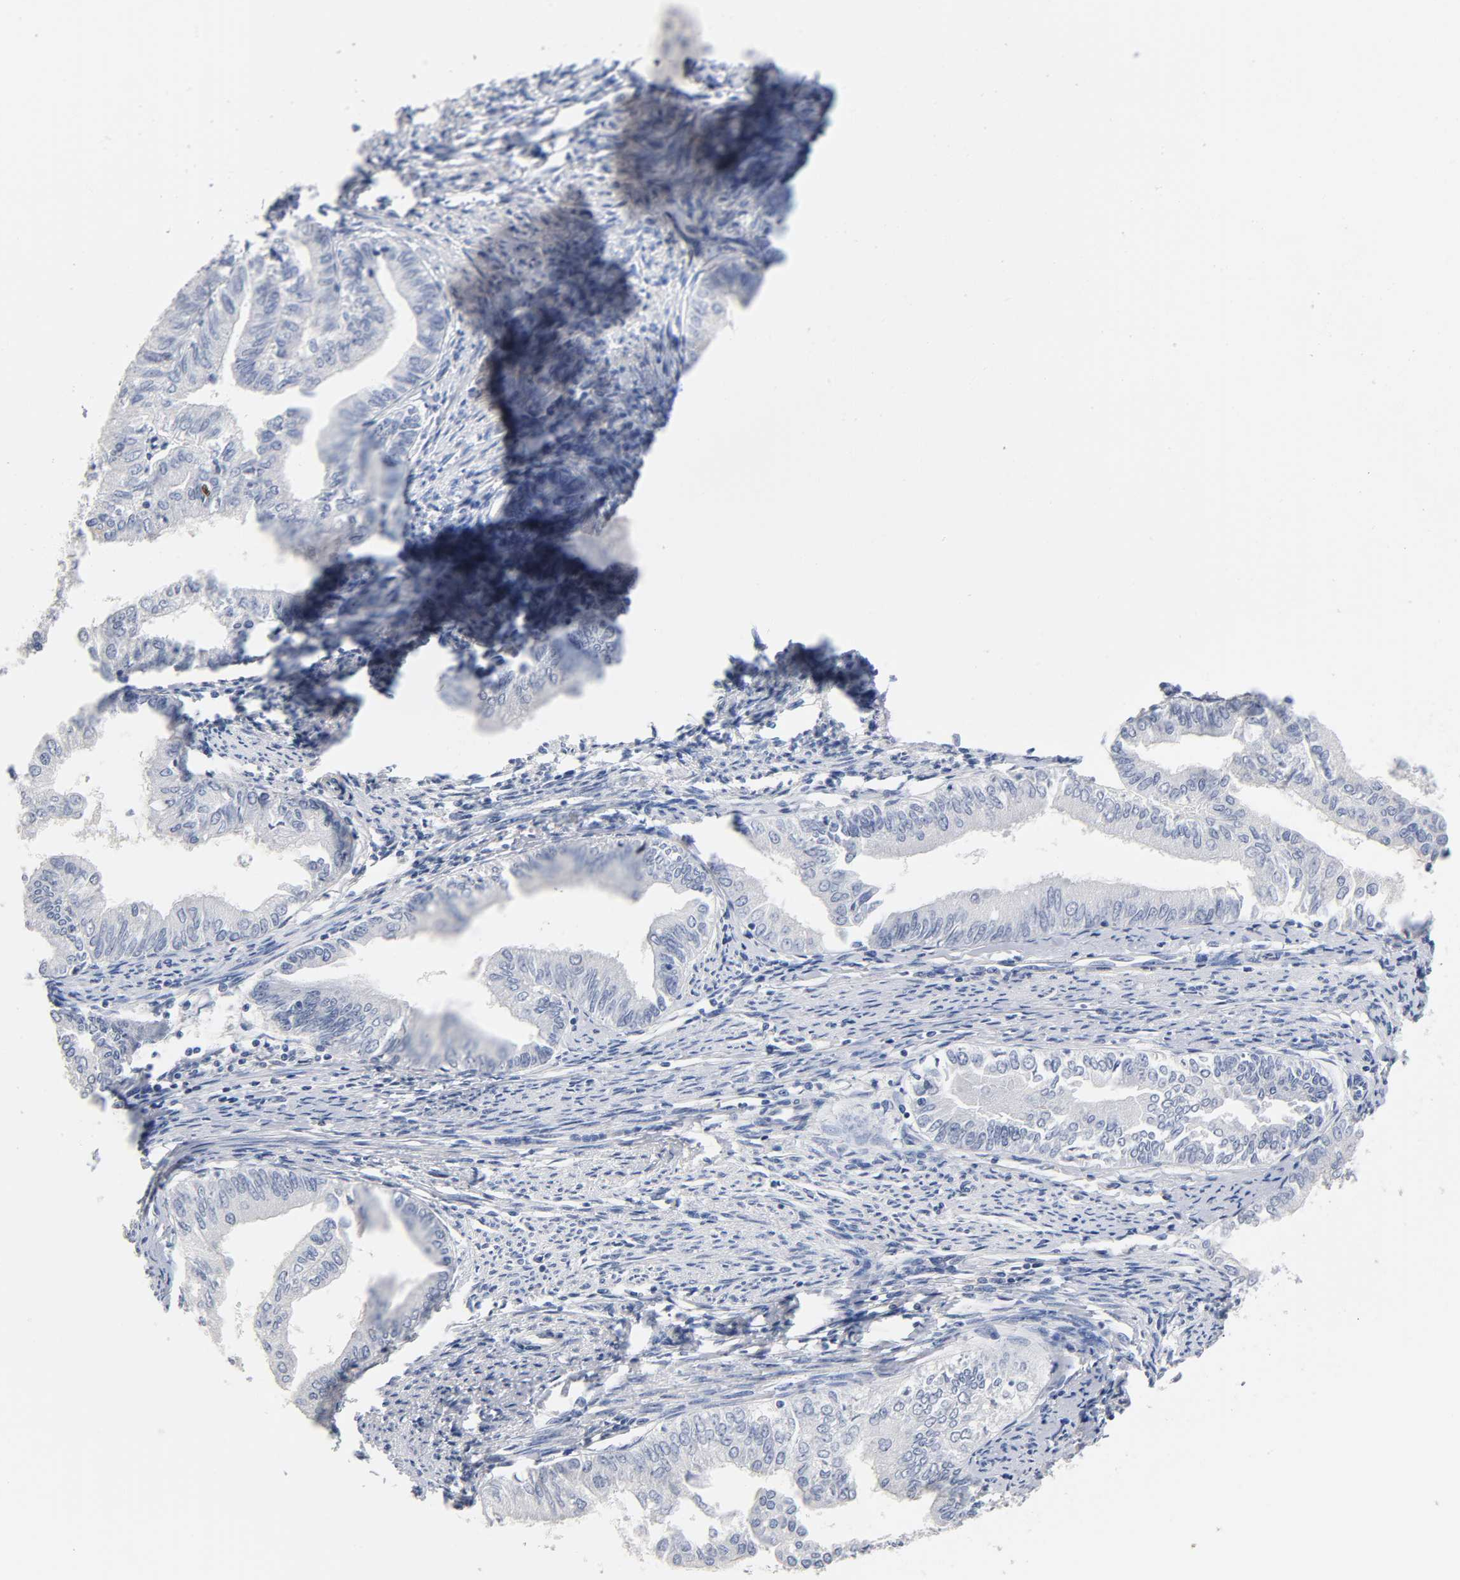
{"staining": {"intensity": "negative", "quantity": "none", "location": "none"}, "tissue": "endometrial cancer", "cell_type": "Tumor cells", "image_type": "cancer", "snomed": [{"axis": "morphology", "description": "Adenocarcinoma, NOS"}, {"axis": "topography", "description": "Endometrium"}], "caption": "Human endometrial adenocarcinoma stained for a protein using immunohistochemistry exhibits no staining in tumor cells.", "gene": "NFATC1", "patient": {"sex": "female", "age": 66}}